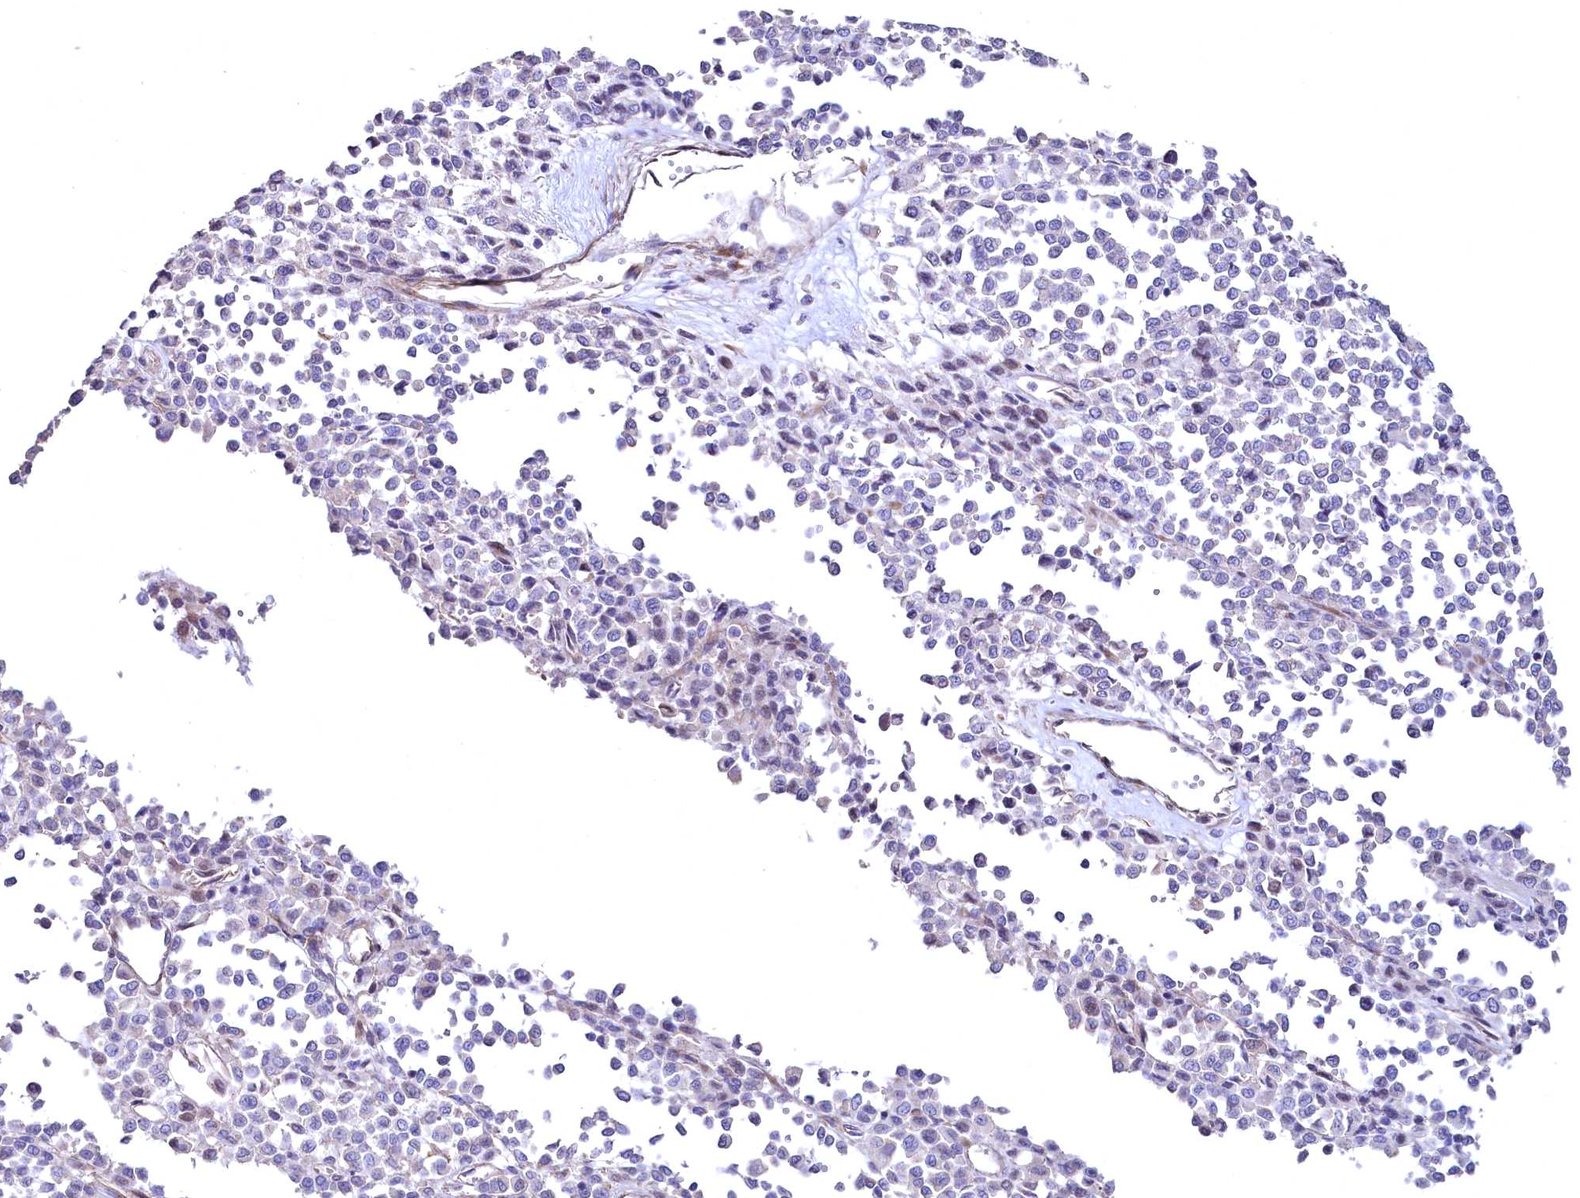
{"staining": {"intensity": "negative", "quantity": "none", "location": "none"}, "tissue": "melanoma", "cell_type": "Tumor cells", "image_type": "cancer", "snomed": [{"axis": "morphology", "description": "Malignant melanoma, Metastatic site"}, {"axis": "topography", "description": "Pancreas"}], "caption": "The histopathology image displays no staining of tumor cells in melanoma.", "gene": "WNT8A", "patient": {"sex": "female", "age": 30}}